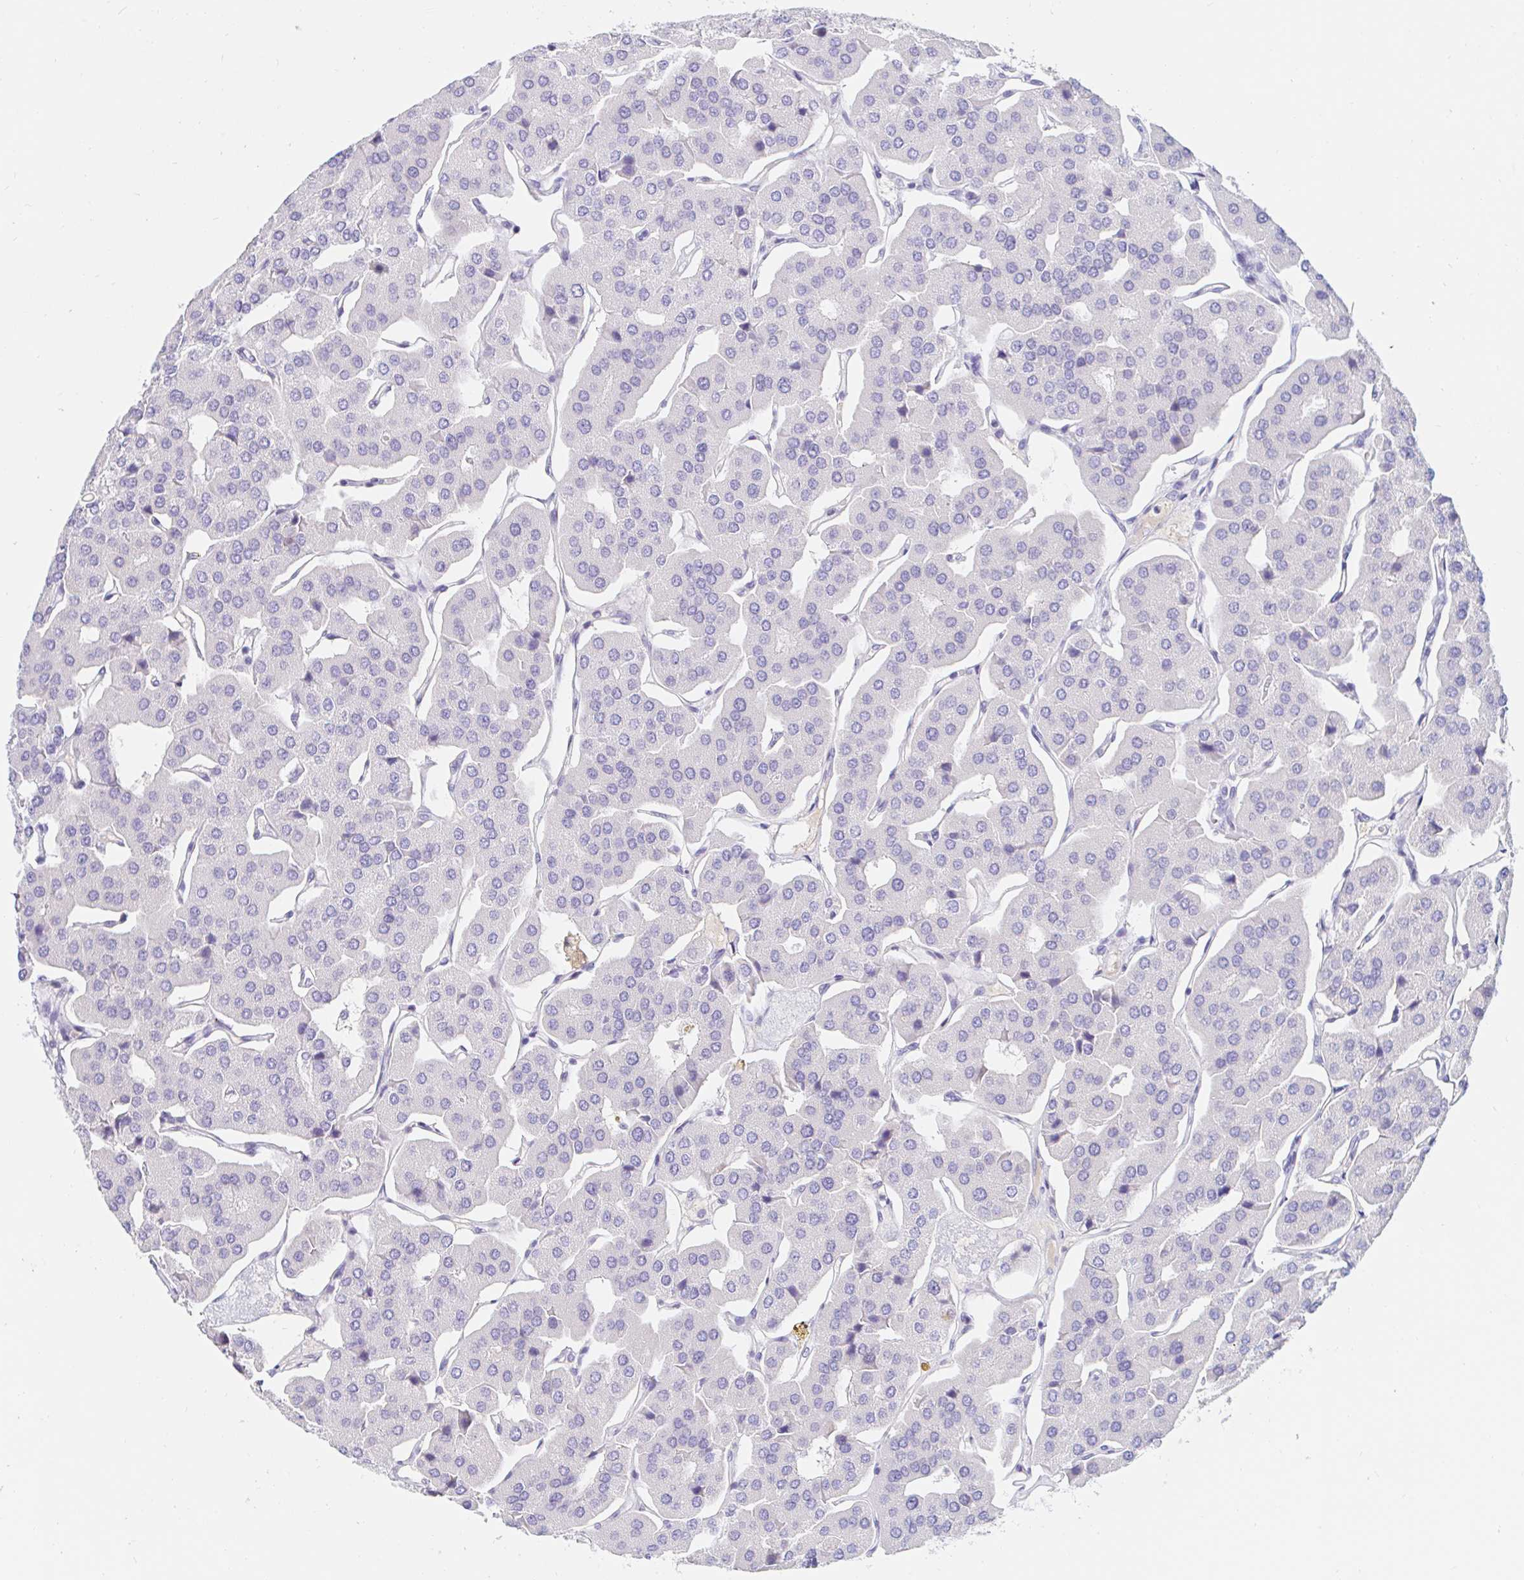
{"staining": {"intensity": "negative", "quantity": "none", "location": "none"}, "tissue": "parathyroid gland", "cell_type": "Glandular cells", "image_type": "normal", "snomed": [{"axis": "morphology", "description": "Normal tissue, NOS"}, {"axis": "morphology", "description": "Adenoma, NOS"}, {"axis": "topography", "description": "Parathyroid gland"}], "caption": "Histopathology image shows no protein expression in glandular cells of unremarkable parathyroid gland.", "gene": "TEX44", "patient": {"sex": "female", "age": 86}}